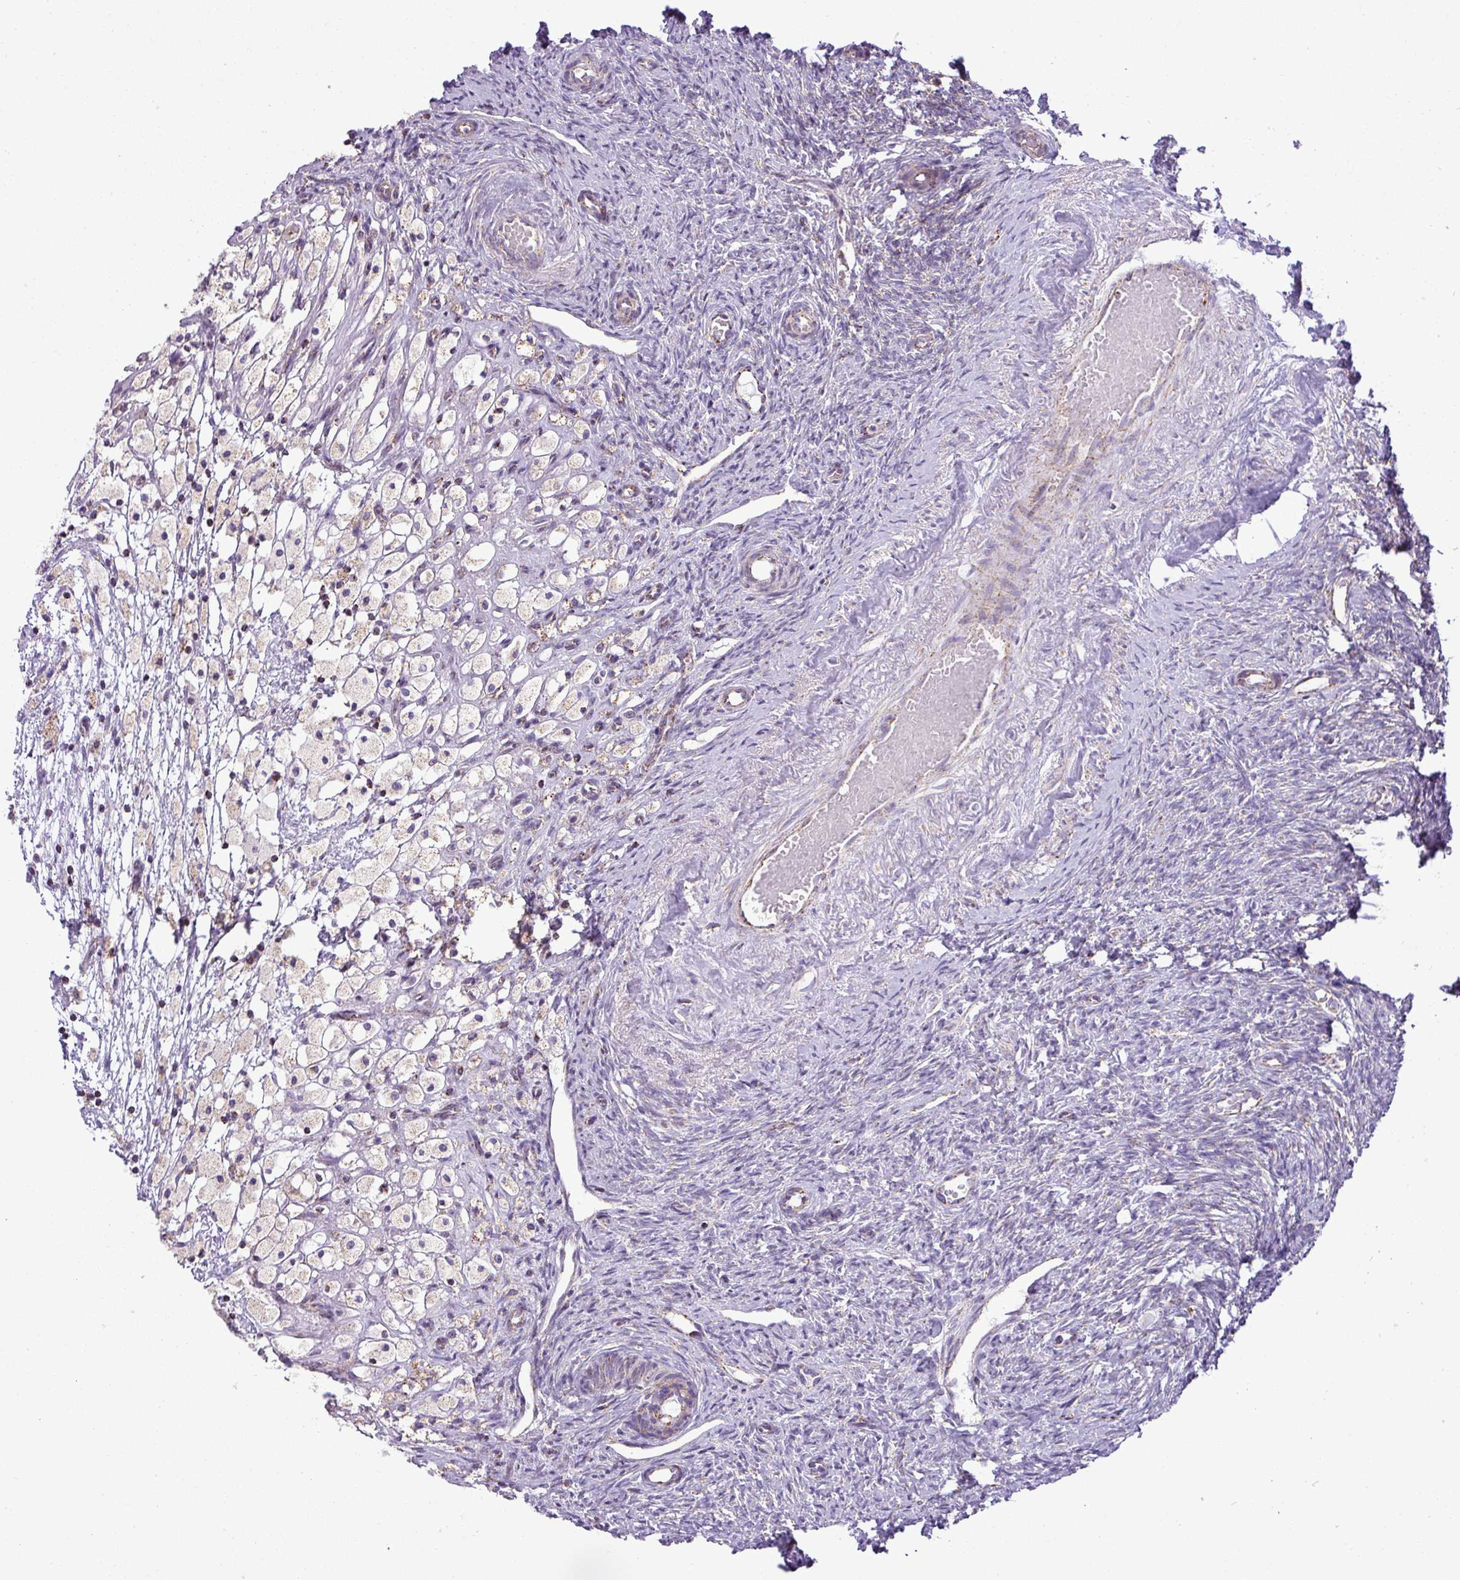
{"staining": {"intensity": "strong", "quantity": ">75%", "location": "cytoplasmic/membranous"}, "tissue": "ovary", "cell_type": "Follicle cells", "image_type": "normal", "snomed": [{"axis": "morphology", "description": "Normal tissue, NOS"}, {"axis": "topography", "description": "Ovary"}], "caption": "Immunohistochemical staining of unremarkable ovary displays high levels of strong cytoplasmic/membranous expression in about >75% of follicle cells. The staining is performed using DAB (3,3'-diaminobenzidine) brown chromogen to label protein expression. The nuclei are counter-stained blue using hematoxylin.", "gene": "ZNF81", "patient": {"sex": "female", "age": 51}}